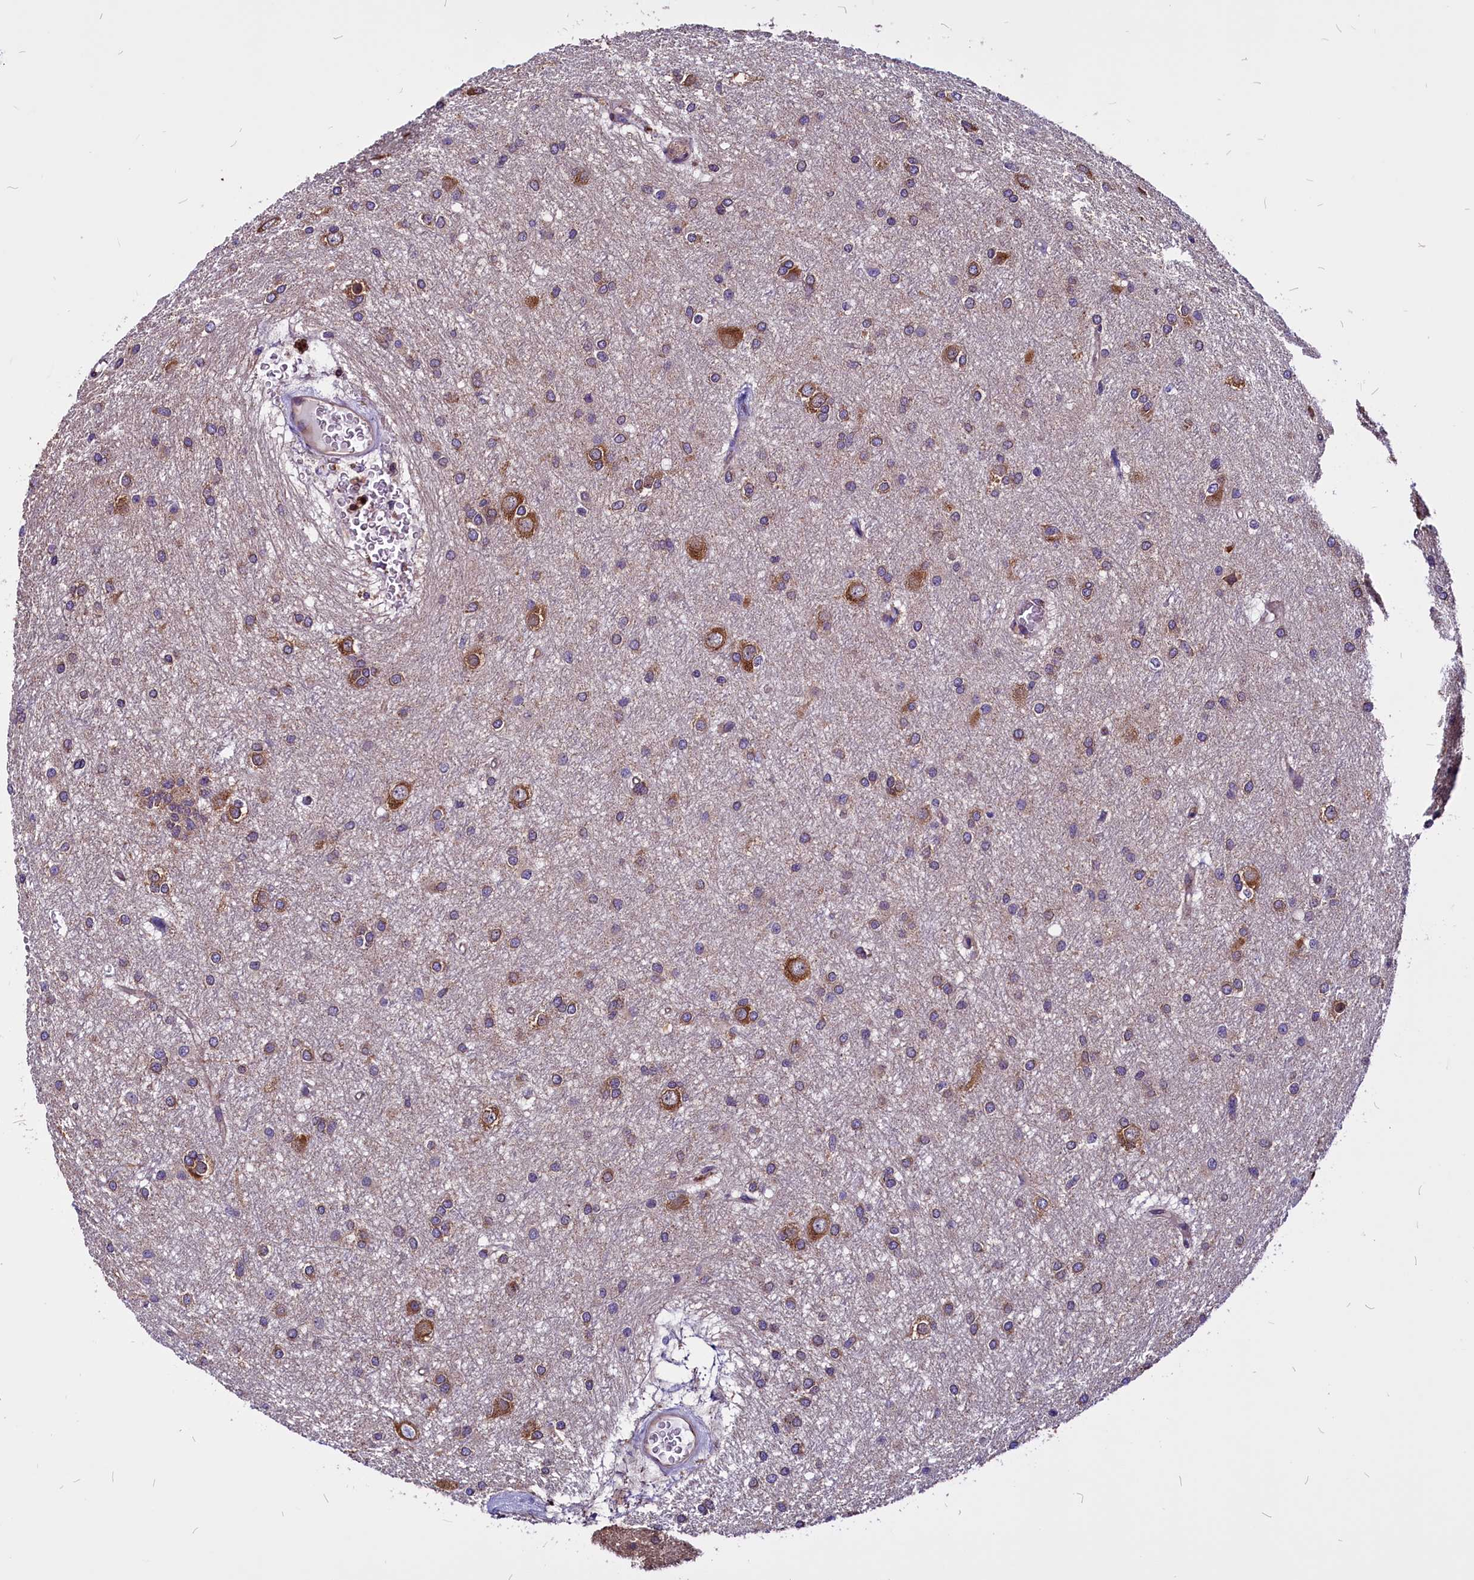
{"staining": {"intensity": "moderate", "quantity": "25%-75%", "location": "cytoplasmic/membranous"}, "tissue": "glioma", "cell_type": "Tumor cells", "image_type": "cancer", "snomed": [{"axis": "morphology", "description": "Glioma, malignant, High grade"}, {"axis": "topography", "description": "Brain"}], "caption": "This micrograph shows high-grade glioma (malignant) stained with immunohistochemistry to label a protein in brown. The cytoplasmic/membranous of tumor cells show moderate positivity for the protein. Nuclei are counter-stained blue.", "gene": "EIF3G", "patient": {"sex": "female", "age": 50}}